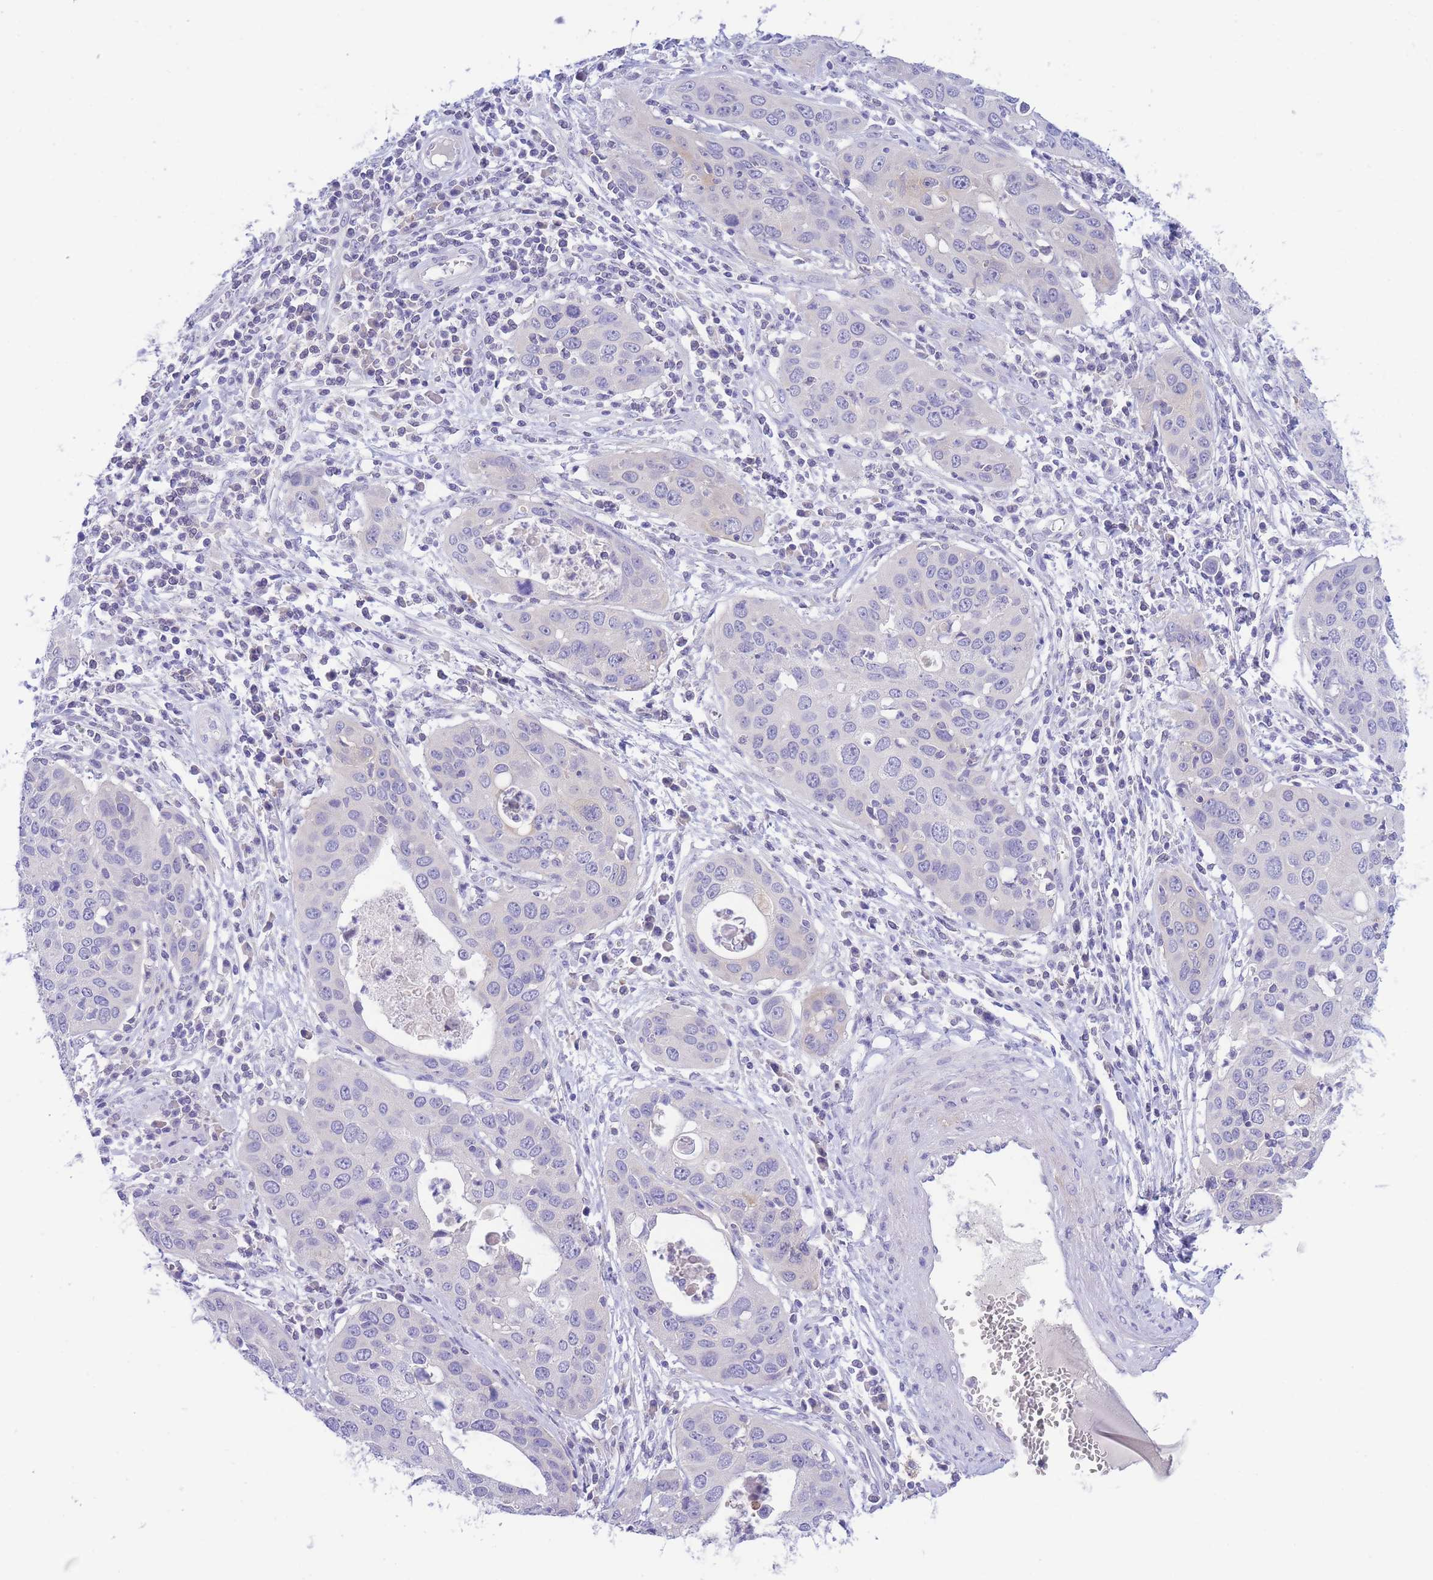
{"staining": {"intensity": "negative", "quantity": "none", "location": "none"}, "tissue": "cervical cancer", "cell_type": "Tumor cells", "image_type": "cancer", "snomed": [{"axis": "morphology", "description": "Squamous cell carcinoma, NOS"}, {"axis": "topography", "description": "Cervix"}], "caption": "This is an IHC image of human cervical squamous cell carcinoma. There is no expression in tumor cells.", "gene": "PCDHB3", "patient": {"sex": "female", "age": 36}}